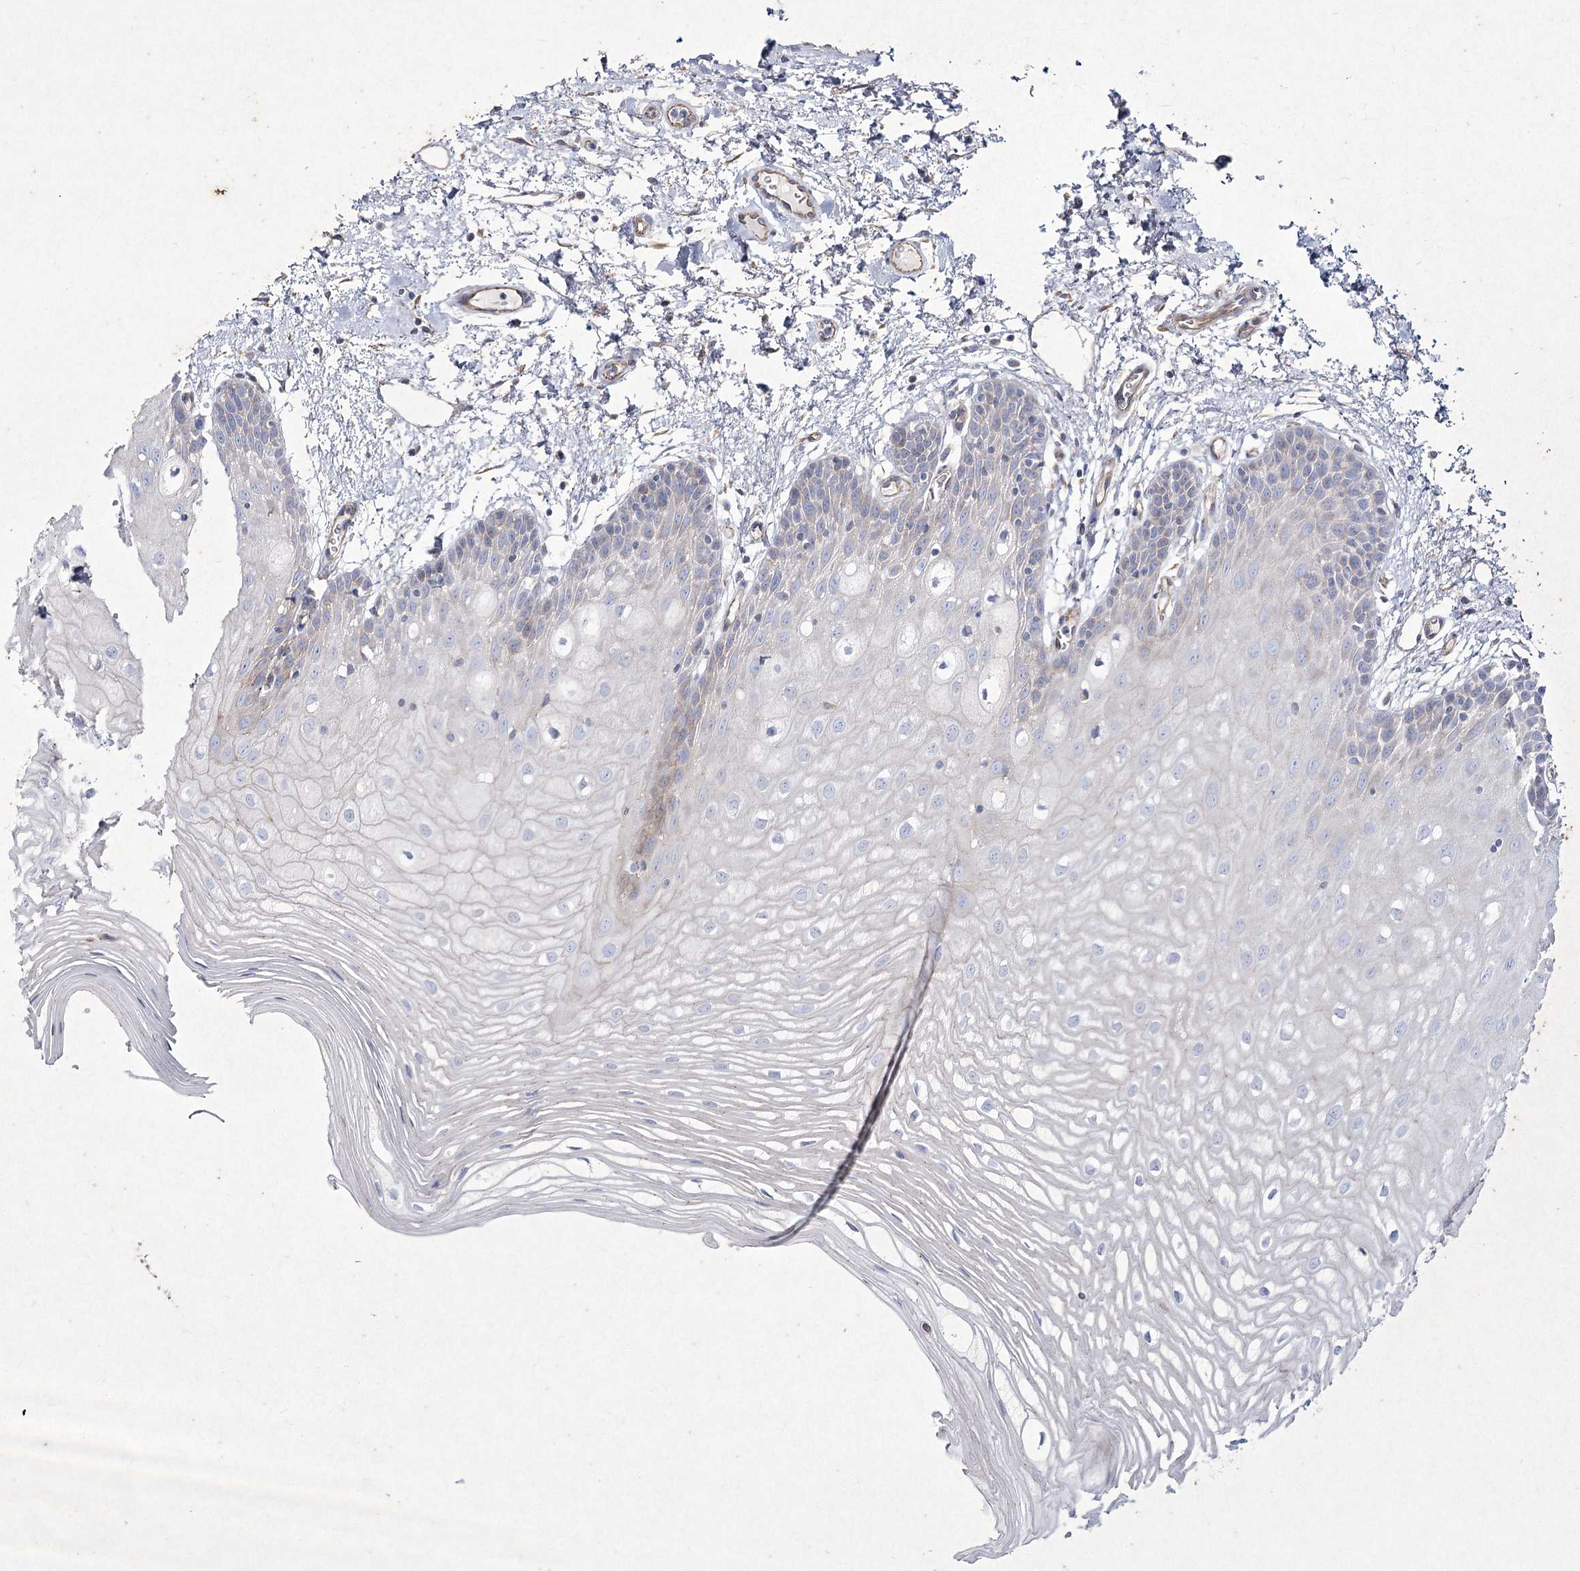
{"staining": {"intensity": "negative", "quantity": "none", "location": "none"}, "tissue": "oral mucosa", "cell_type": "Squamous epithelial cells", "image_type": "normal", "snomed": [{"axis": "morphology", "description": "Normal tissue, NOS"}, {"axis": "topography", "description": "Oral tissue"}, {"axis": "topography", "description": "Tounge, NOS"}], "caption": "A micrograph of oral mucosa stained for a protein demonstrates no brown staining in squamous epithelial cells.", "gene": "LDLRAD3", "patient": {"sex": "female", "age": 73}}